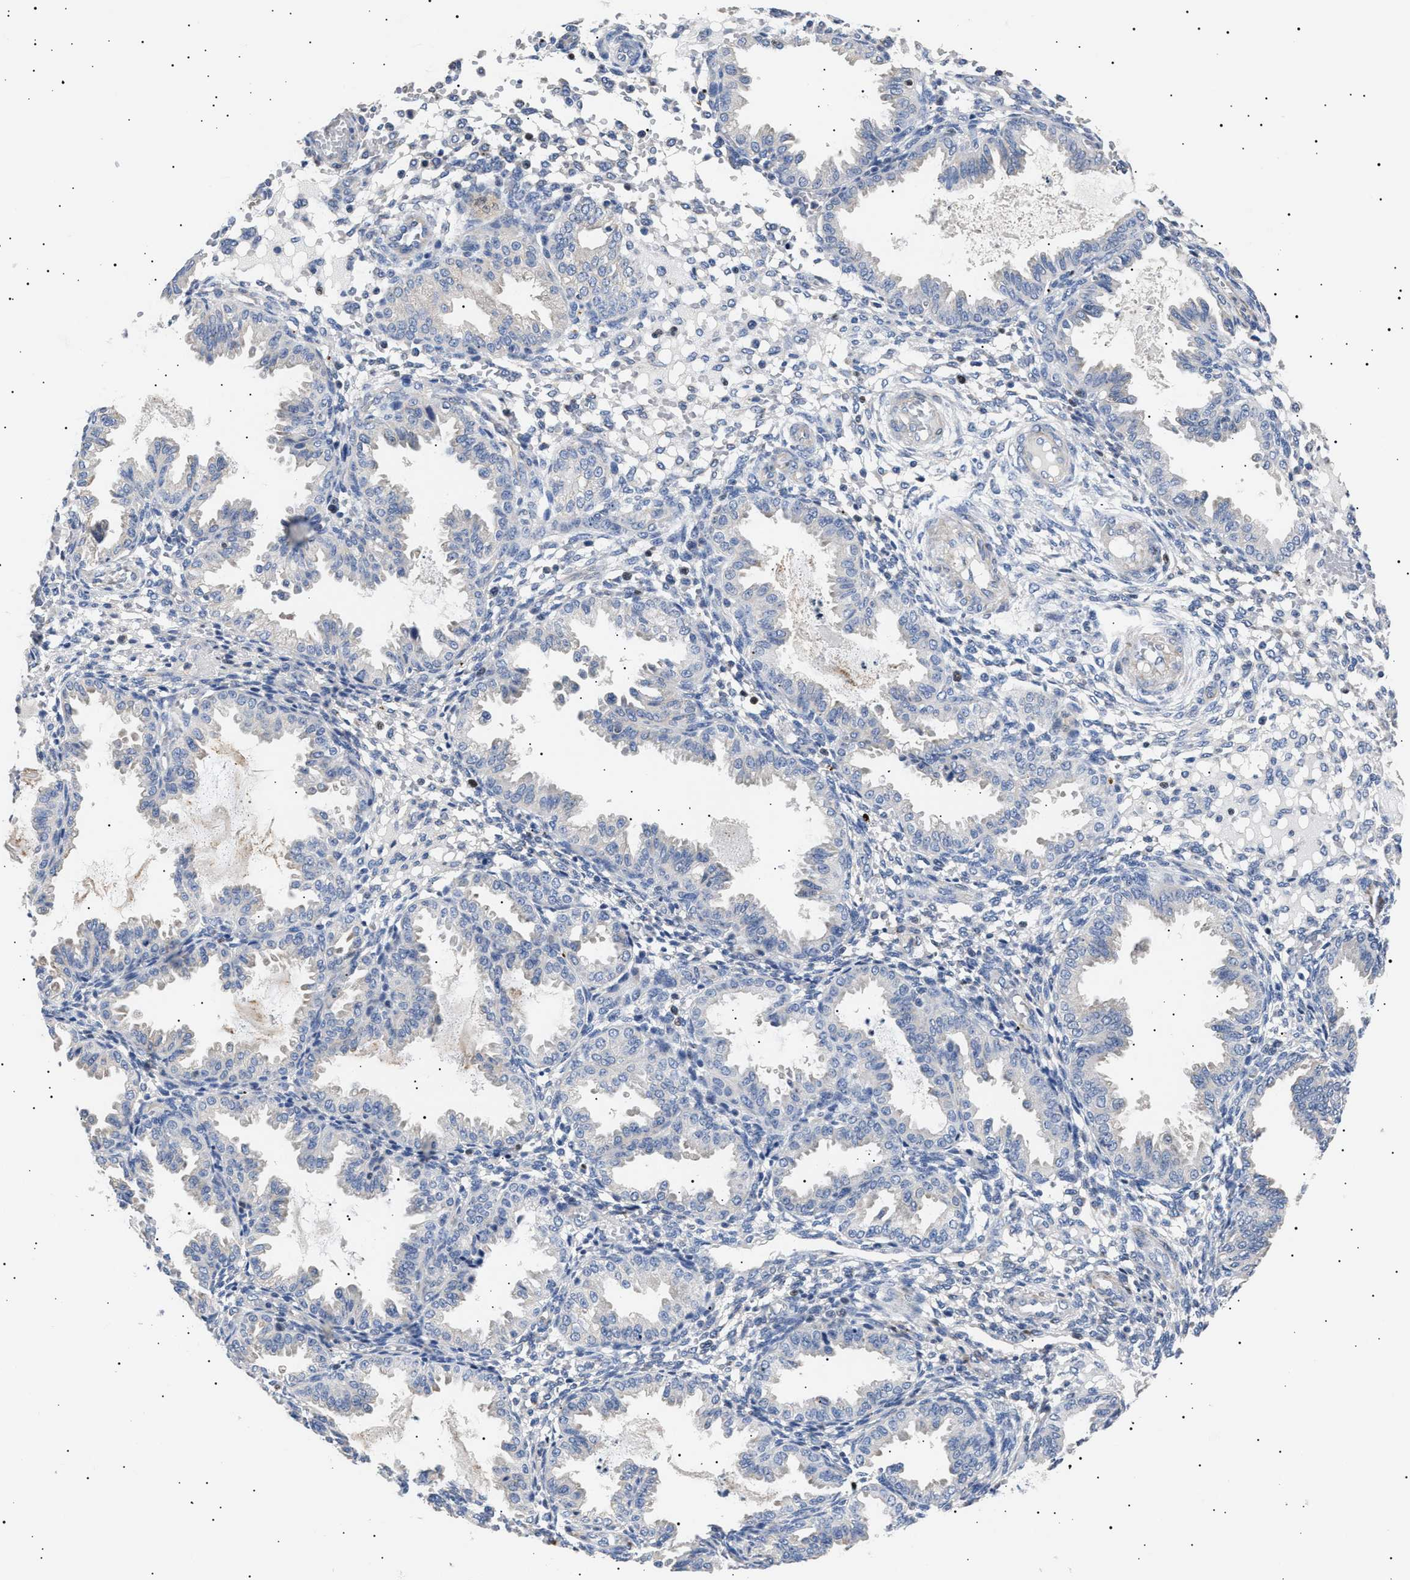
{"staining": {"intensity": "negative", "quantity": "none", "location": "none"}, "tissue": "endometrium", "cell_type": "Cells in endometrial stroma", "image_type": "normal", "snomed": [{"axis": "morphology", "description": "Normal tissue, NOS"}, {"axis": "topography", "description": "Endometrium"}], "caption": "A high-resolution micrograph shows immunohistochemistry (IHC) staining of normal endometrium, which exhibits no significant staining in cells in endometrial stroma. (Immunohistochemistry (ihc), brightfield microscopy, high magnification).", "gene": "HEMGN", "patient": {"sex": "female", "age": 33}}